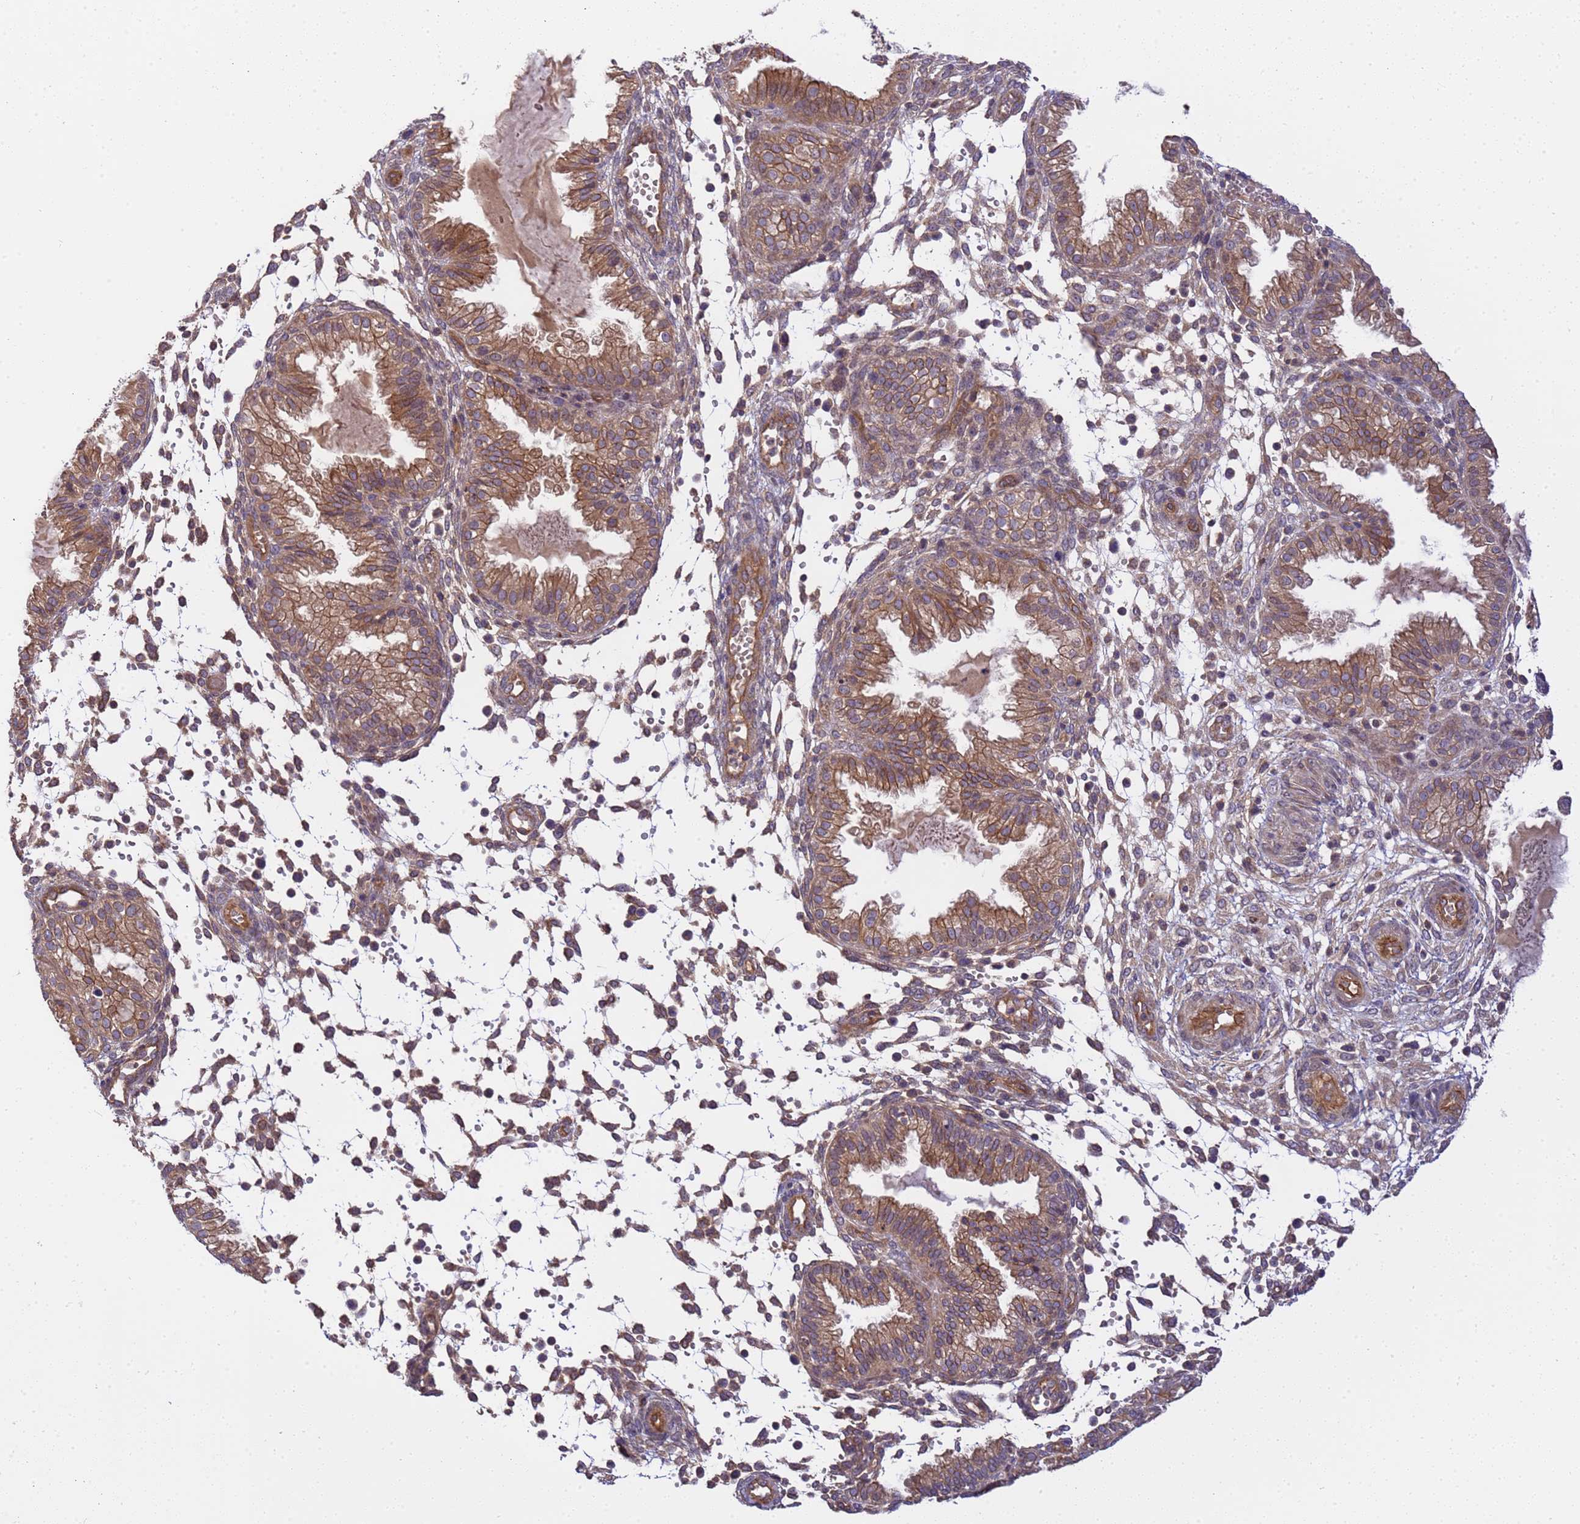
{"staining": {"intensity": "moderate", "quantity": "<25%", "location": "cytoplasmic/membranous"}, "tissue": "endometrium", "cell_type": "Cells in endometrial stroma", "image_type": "normal", "snomed": [{"axis": "morphology", "description": "Normal tissue, NOS"}, {"axis": "topography", "description": "Endometrium"}], "caption": "This histopathology image exhibits benign endometrium stained with immunohistochemistry (IHC) to label a protein in brown. The cytoplasmic/membranous of cells in endometrial stroma show moderate positivity for the protein. Nuclei are counter-stained blue.", "gene": "SMCO3", "patient": {"sex": "female", "age": 33}}